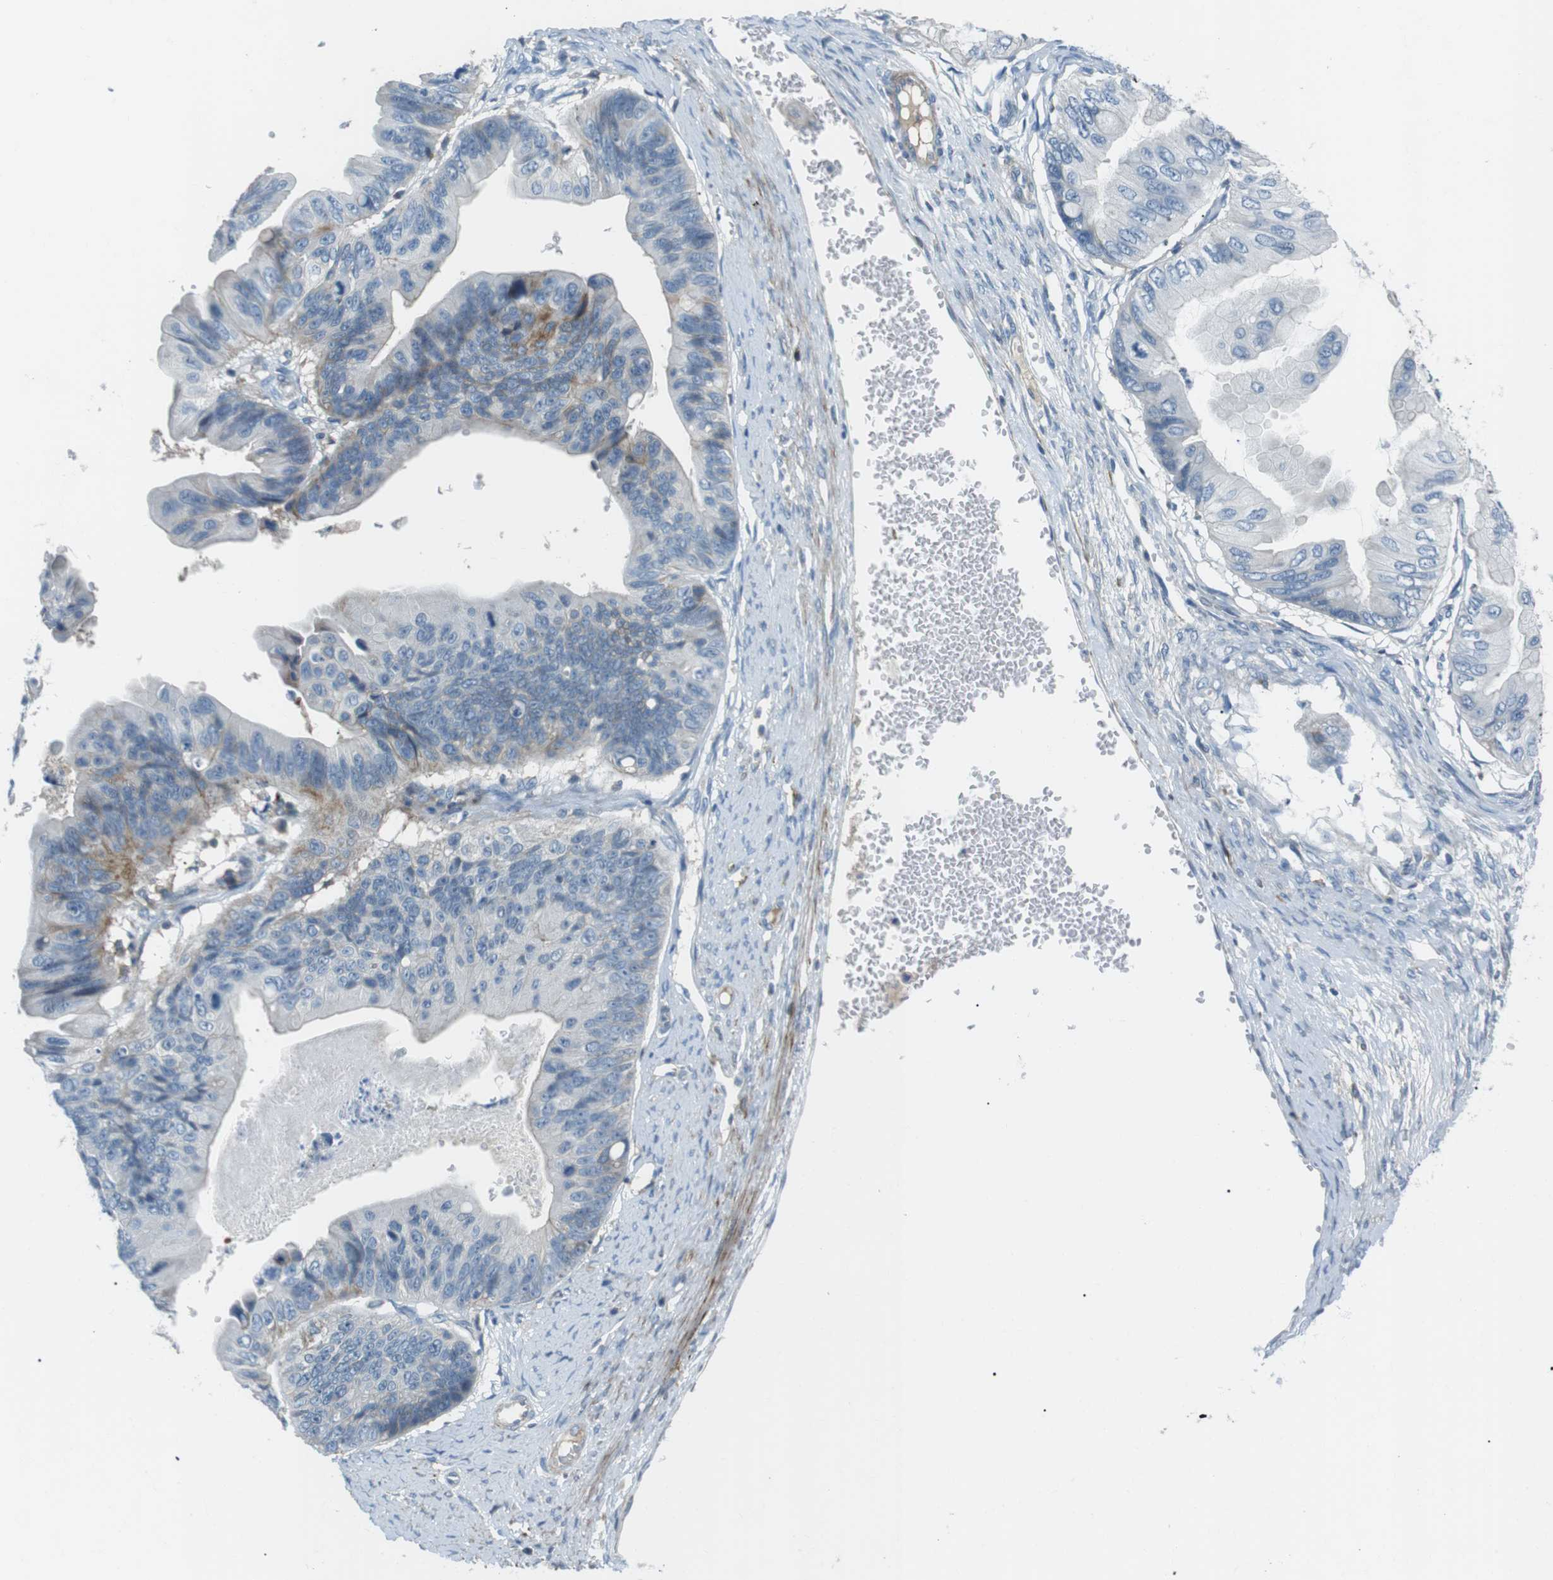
{"staining": {"intensity": "moderate", "quantity": "<25%", "location": "cytoplasmic/membranous"}, "tissue": "ovarian cancer", "cell_type": "Tumor cells", "image_type": "cancer", "snomed": [{"axis": "morphology", "description": "Cystadenocarcinoma, mucinous, NOS"}, {"axis": "topography", "description": "Ovary"}], "caption": "Ovarian cancer stained with immunohistochemistry reveals moderate cytoplasmic/membranous expression in approximately <25% of tumor cells.", "gene": "ARVCF", "patient": {"sex": "female", "age": 61}}